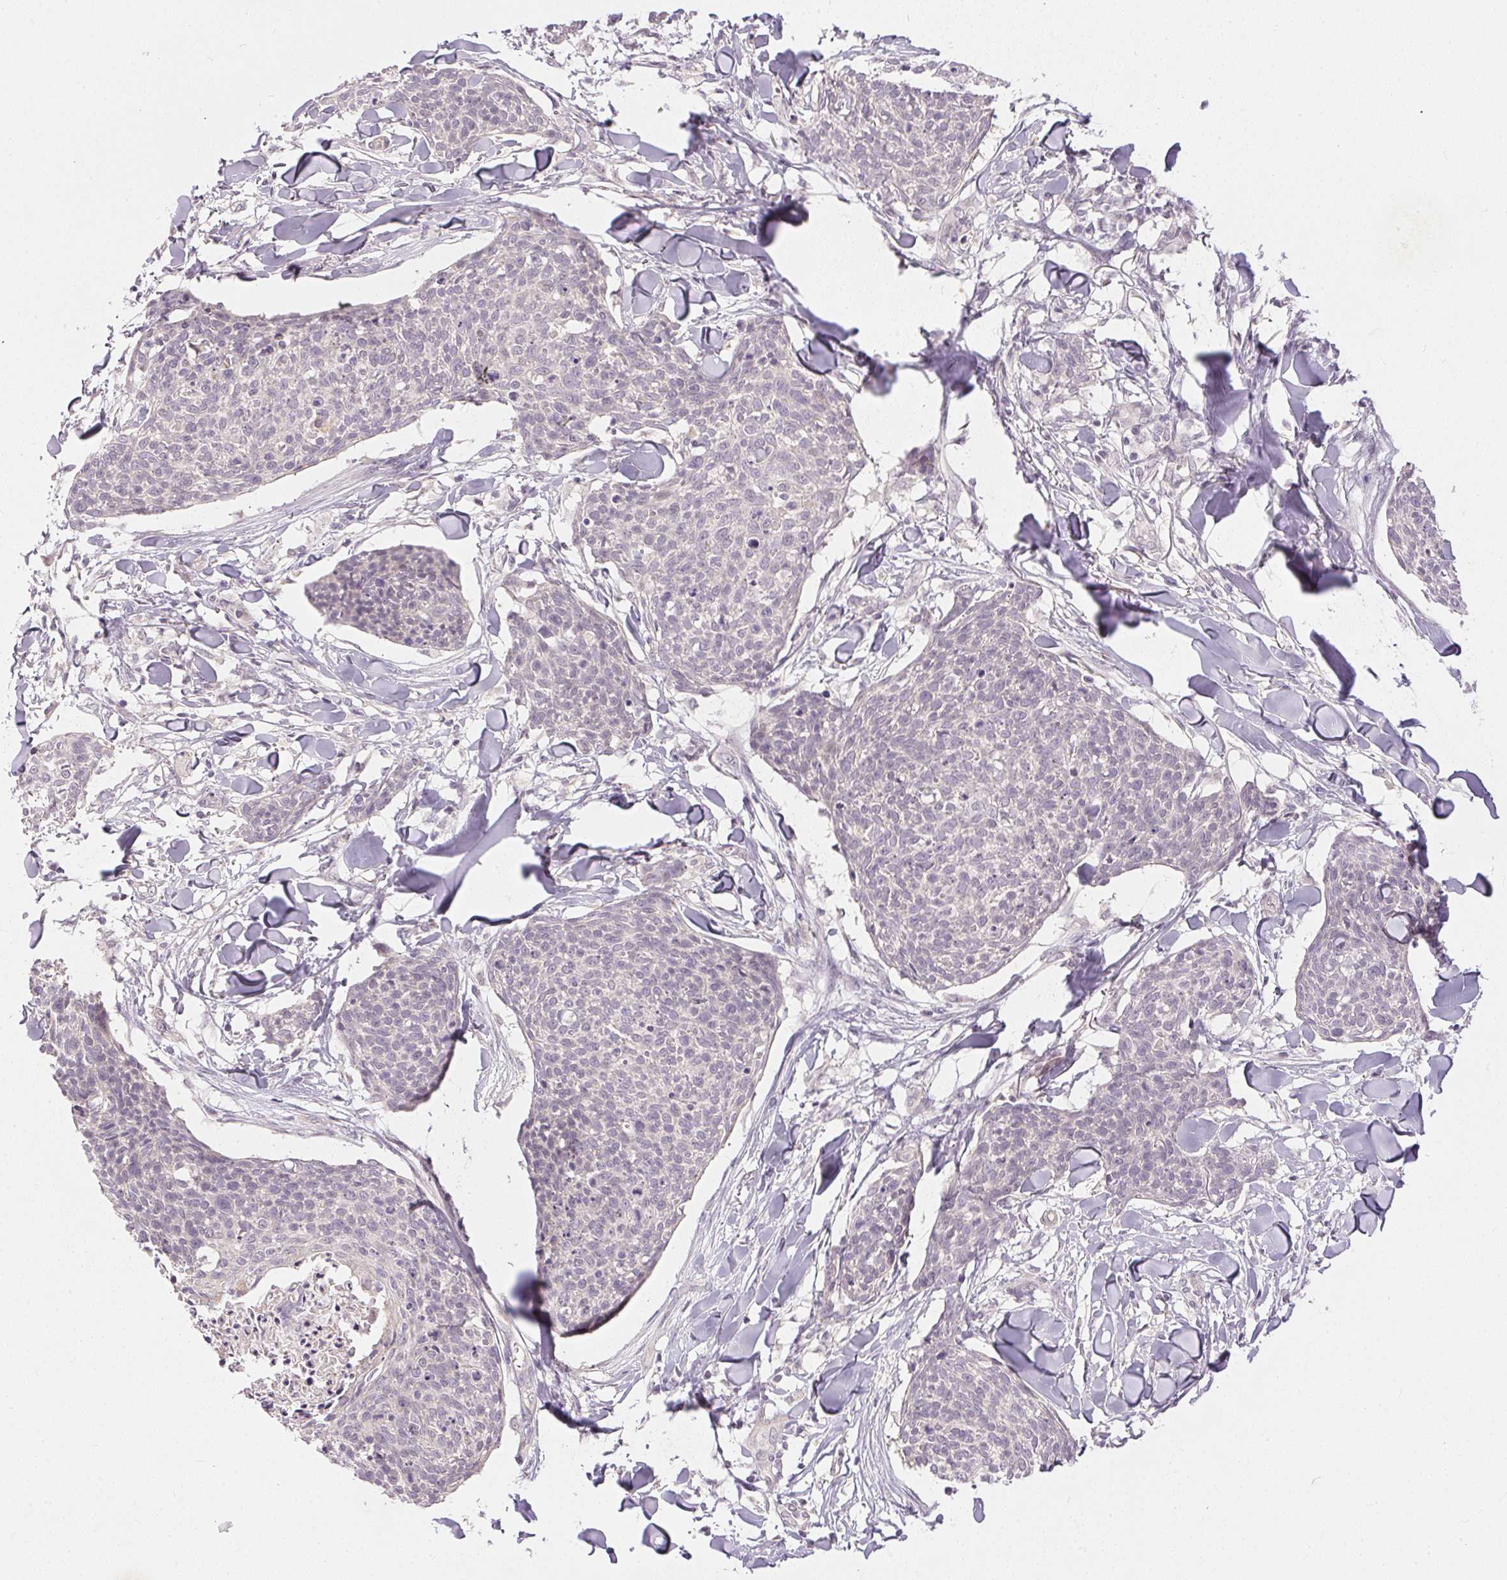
{"staining": {"intensity": "negative", "quantity": "none", "location": "none"}, "tissue": "skin cancer", "cell_type": "Tumor cells", "image_type": "cancer", "snomed": [{"axis": "morphology", "description": "Squamous cell carcinoma, NOS"}, {"axis": "topography", "description": "Skin"}, {"axis": "topography", "description": "Vulva"}], "caption": "An immunohistochemistry photomicrograph of squamous cell carcinoma (skin) is shown. There is no staining in tumor cells of squamous cell carcinoma (skin).", "gene": "TTC23L", "patient": {"sex": "female", "age": 75}}